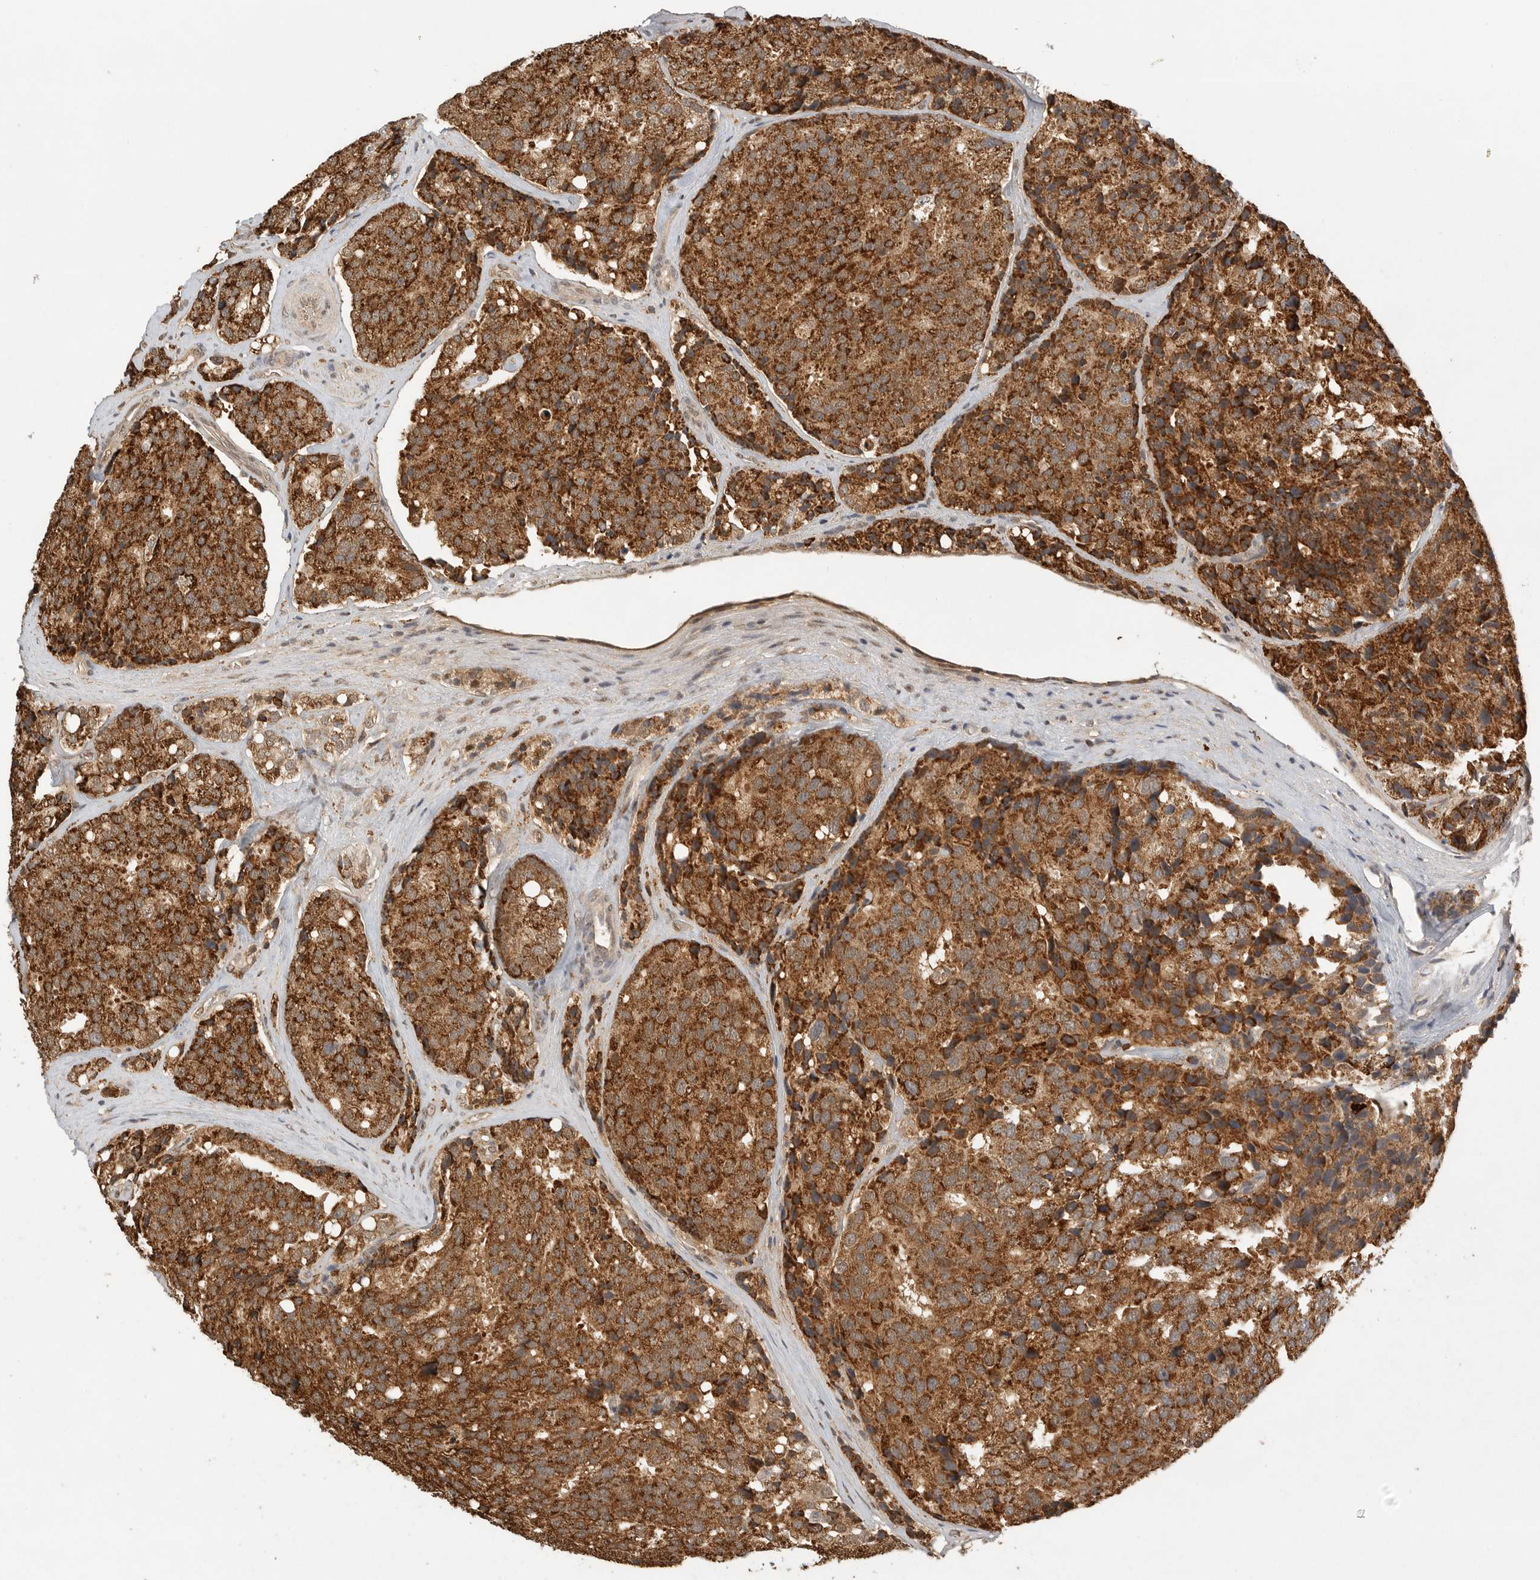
{"staining": {"intensity": "strong", "quantity": ">75%", "location": "cytoplasmic/membranous,nuclear"}, "tissue": "prostate cancer", "cell_type": "Tumor cells", "image_type": "cancer", "snomed": [{"axis": "morphology", "description": "Adenocarcinoma, High grade"}, {"axis": "topography", "description": "Prostate"}], "caption": "A brown stain shows strong cytoplasmic/membranous and nuclear staining of a protein in prostate high-grade adenocarcinoma tumor cells. The protein is stained brown, and the nuclei are stained in blue (DAB IHC with brightfield microscopy, high magnification).", "gene": "DFFA", "patient": {"sex": "male", "age": 50}}